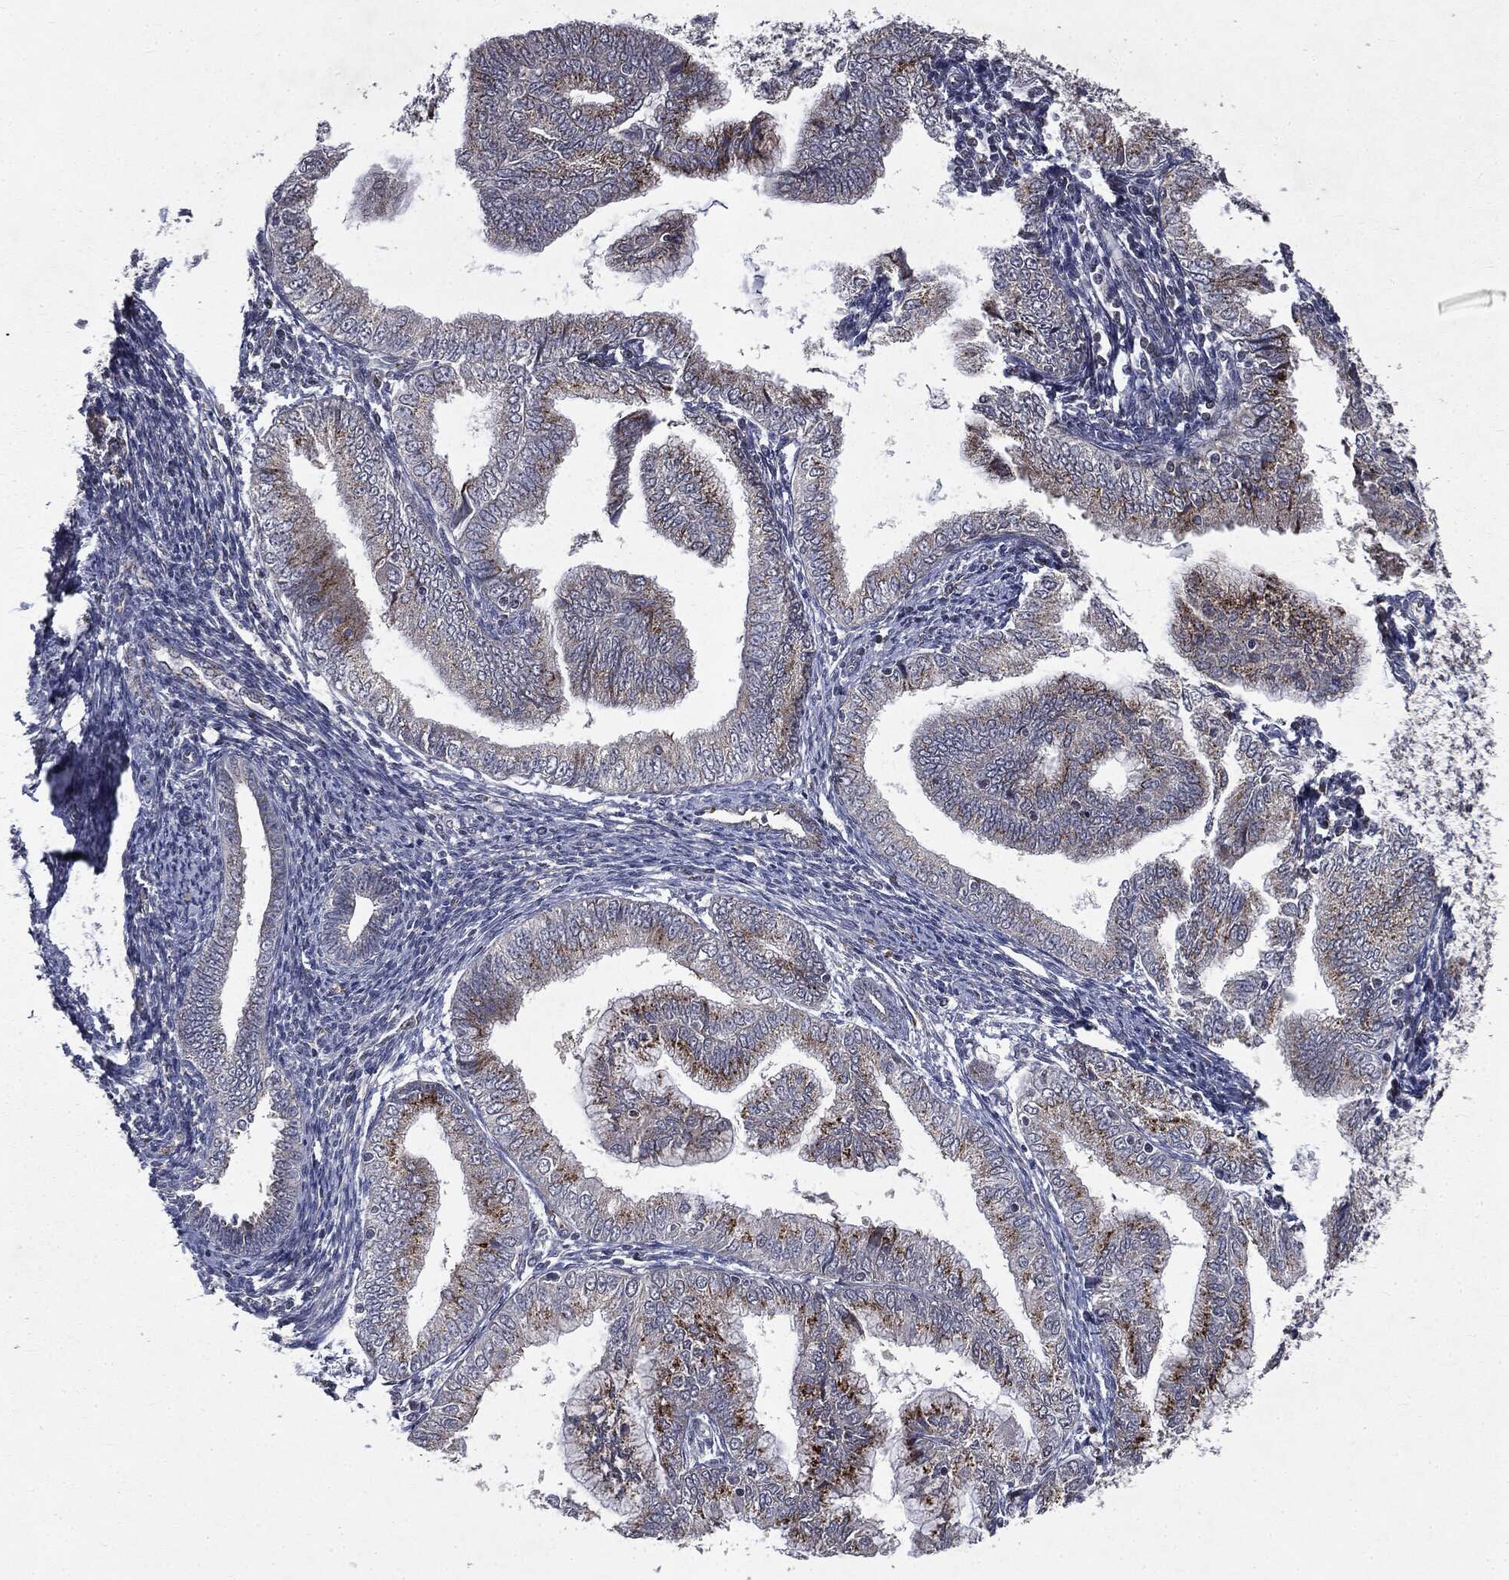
{"staining": {"intensity": "strong", "quantity": "<25%", "location": "cytoplasmic/membranous"}, "tissue": "endometrial cancer", "cell_type": "Tumor cells", "image_type": "cancer", "snomed": [{"axis": "morphology", "description": "Adenocarcinoma, NOS"}, {"axis": "topography", "description": "Endometrium"}], "caption": "Strong cytoplasmic/membranous expression for a protein is seen in about <25% of tumor cells of endometrial cancer (adenocarcinoma) using immunohistochemistry (IHC).", "gene": "PLPPR2", "patient": {"sex": "female", "age": 56}}